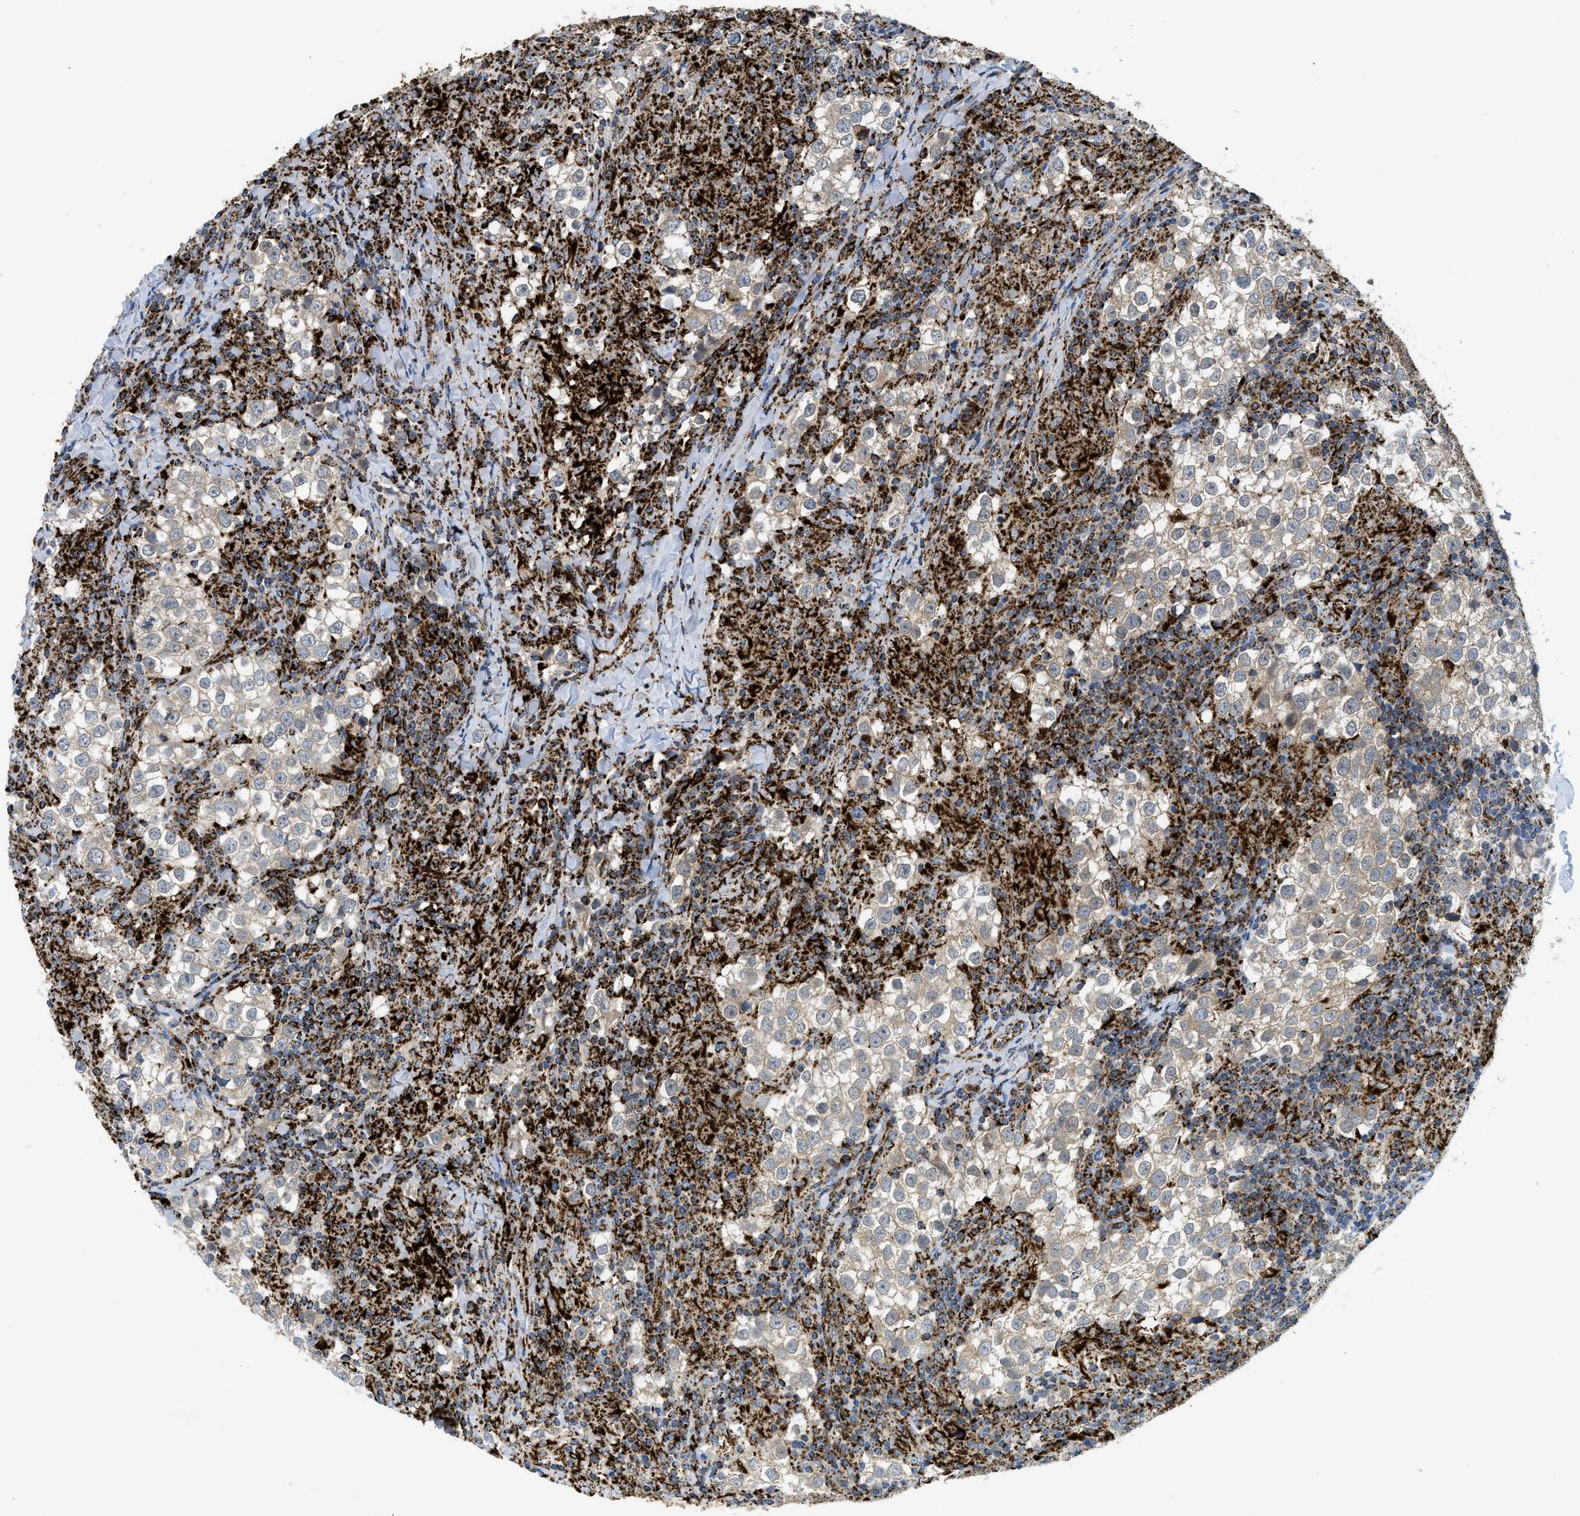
{"staining": {"intensity": "weak", "quantity": "25%-75%", "location": "cytoplasmic/membranous"}, "tissue": "testis cancer", "cell_type": "Tumor cells", "image_type": "cancer", "snomed": [{"axis": "morphology", "description": "Seminoma, NOS"}, {"axis": "morphology", "description": "Carcinoma, Embryonal, NOS"}, {"axis": "topography", "description": "Testis"}], "caption": "Protein expression analysis of human testis cancer (embryonal carcinoma) reveals weak cytoplasmic/membranous positivity in about 25%-75% of tumor cells. The staining is performed using DAB (3,3'-diaminobenzidine) brown chromogen to label protein expression. The nuclei are counter-stained blue using hematoxylin.", "gene": "SQOR", "patient": {"sex": "male", "age": 36}}